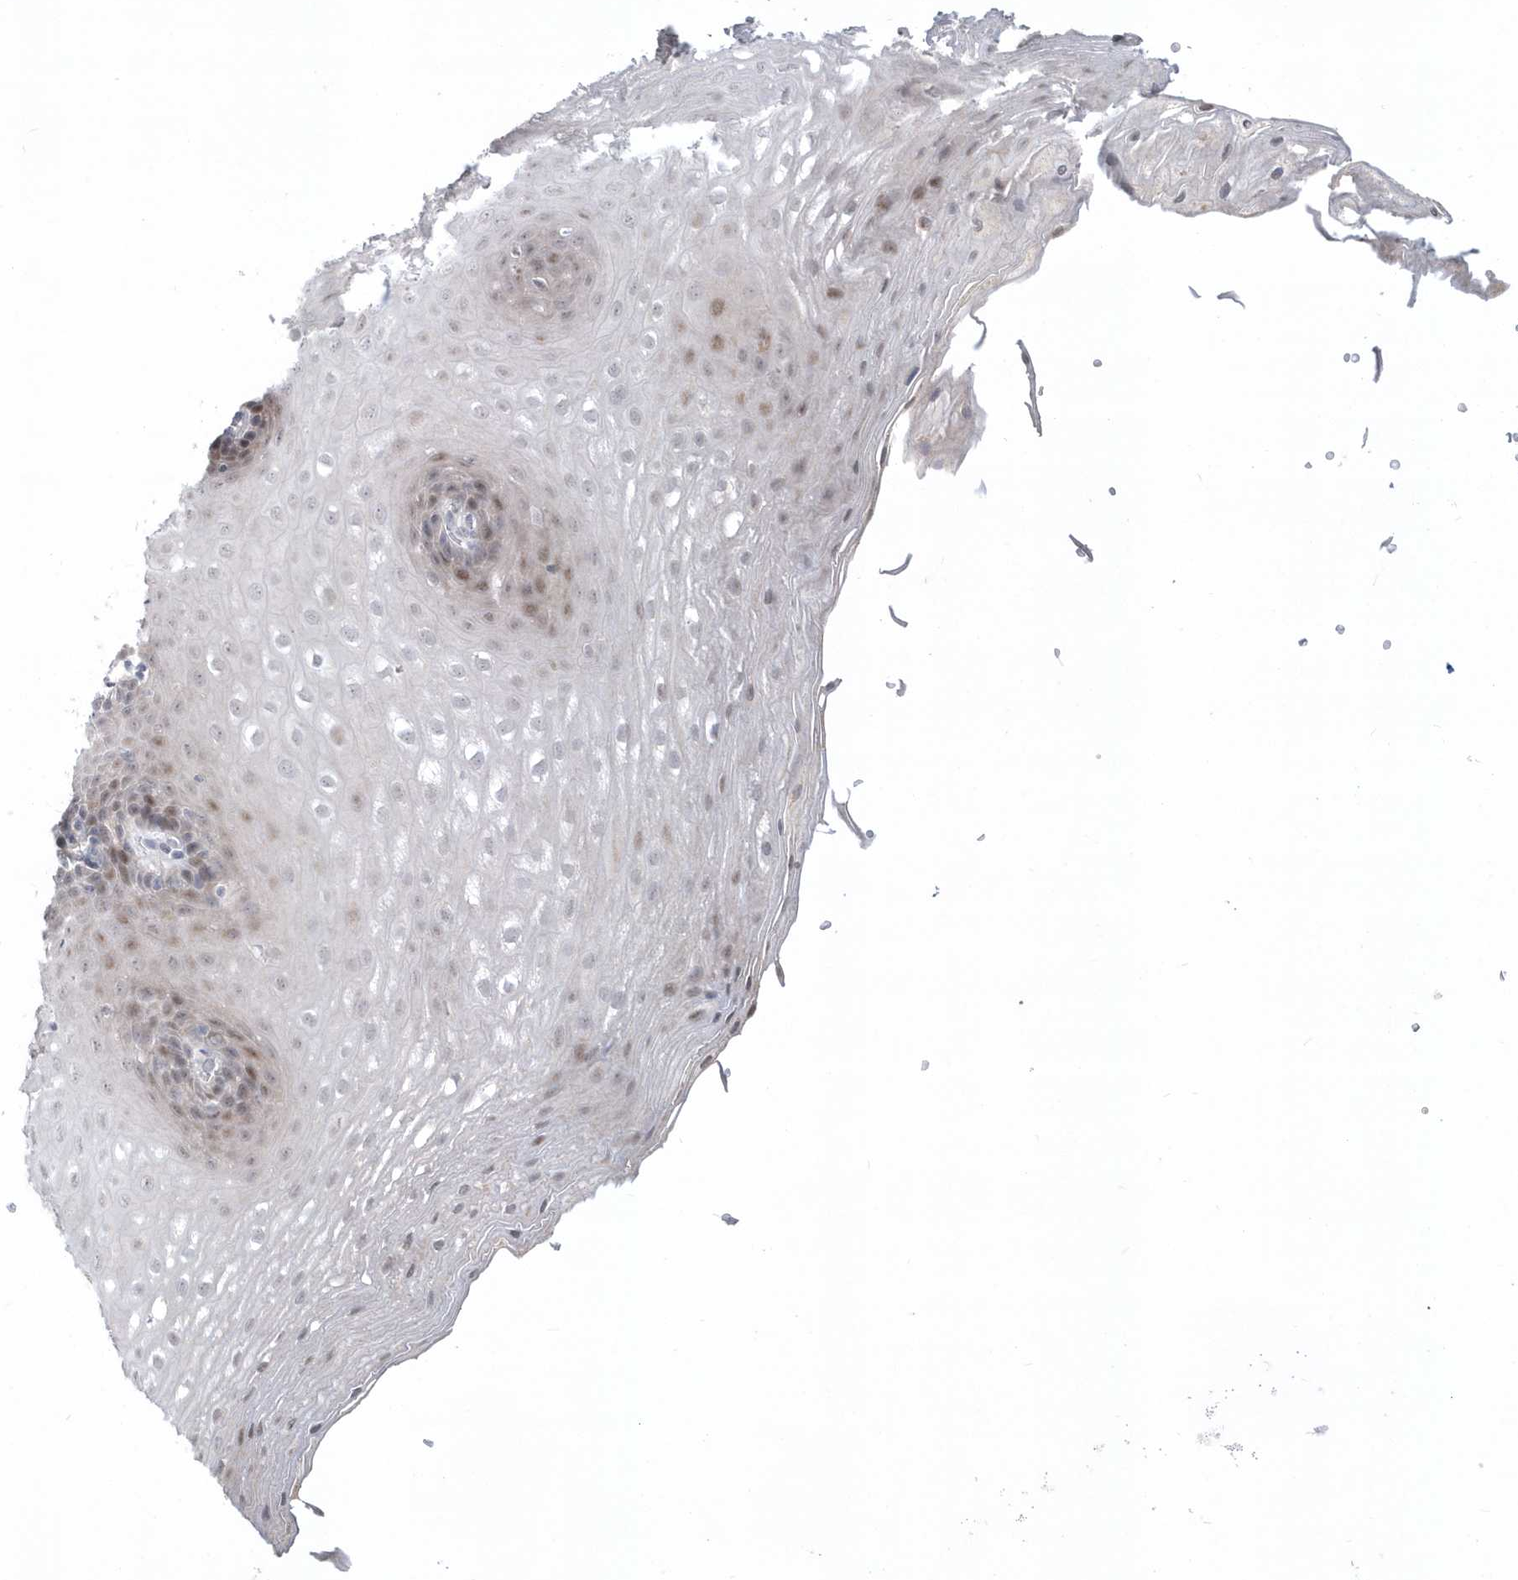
{"staining": {"intensity": "moderate", "quantity": "<25%", "location": "nuclear"}, "tissue": "esophagus", "cell_type": "Squamous epithelial cells", "image_type": "normal", "snomed": [{"axis": "morphology", "description": "Normal tissue, NOS"}, {"axis": "topography", "description": "Esophagus"}], "caption": "Brown immunohistochemical staining in benign esophagus shows moderate nuclear positivity in about <25% of squamous epithelial cells.", "gene": "TSPEAR", "patient": {"sex": "female", "age": 66}}